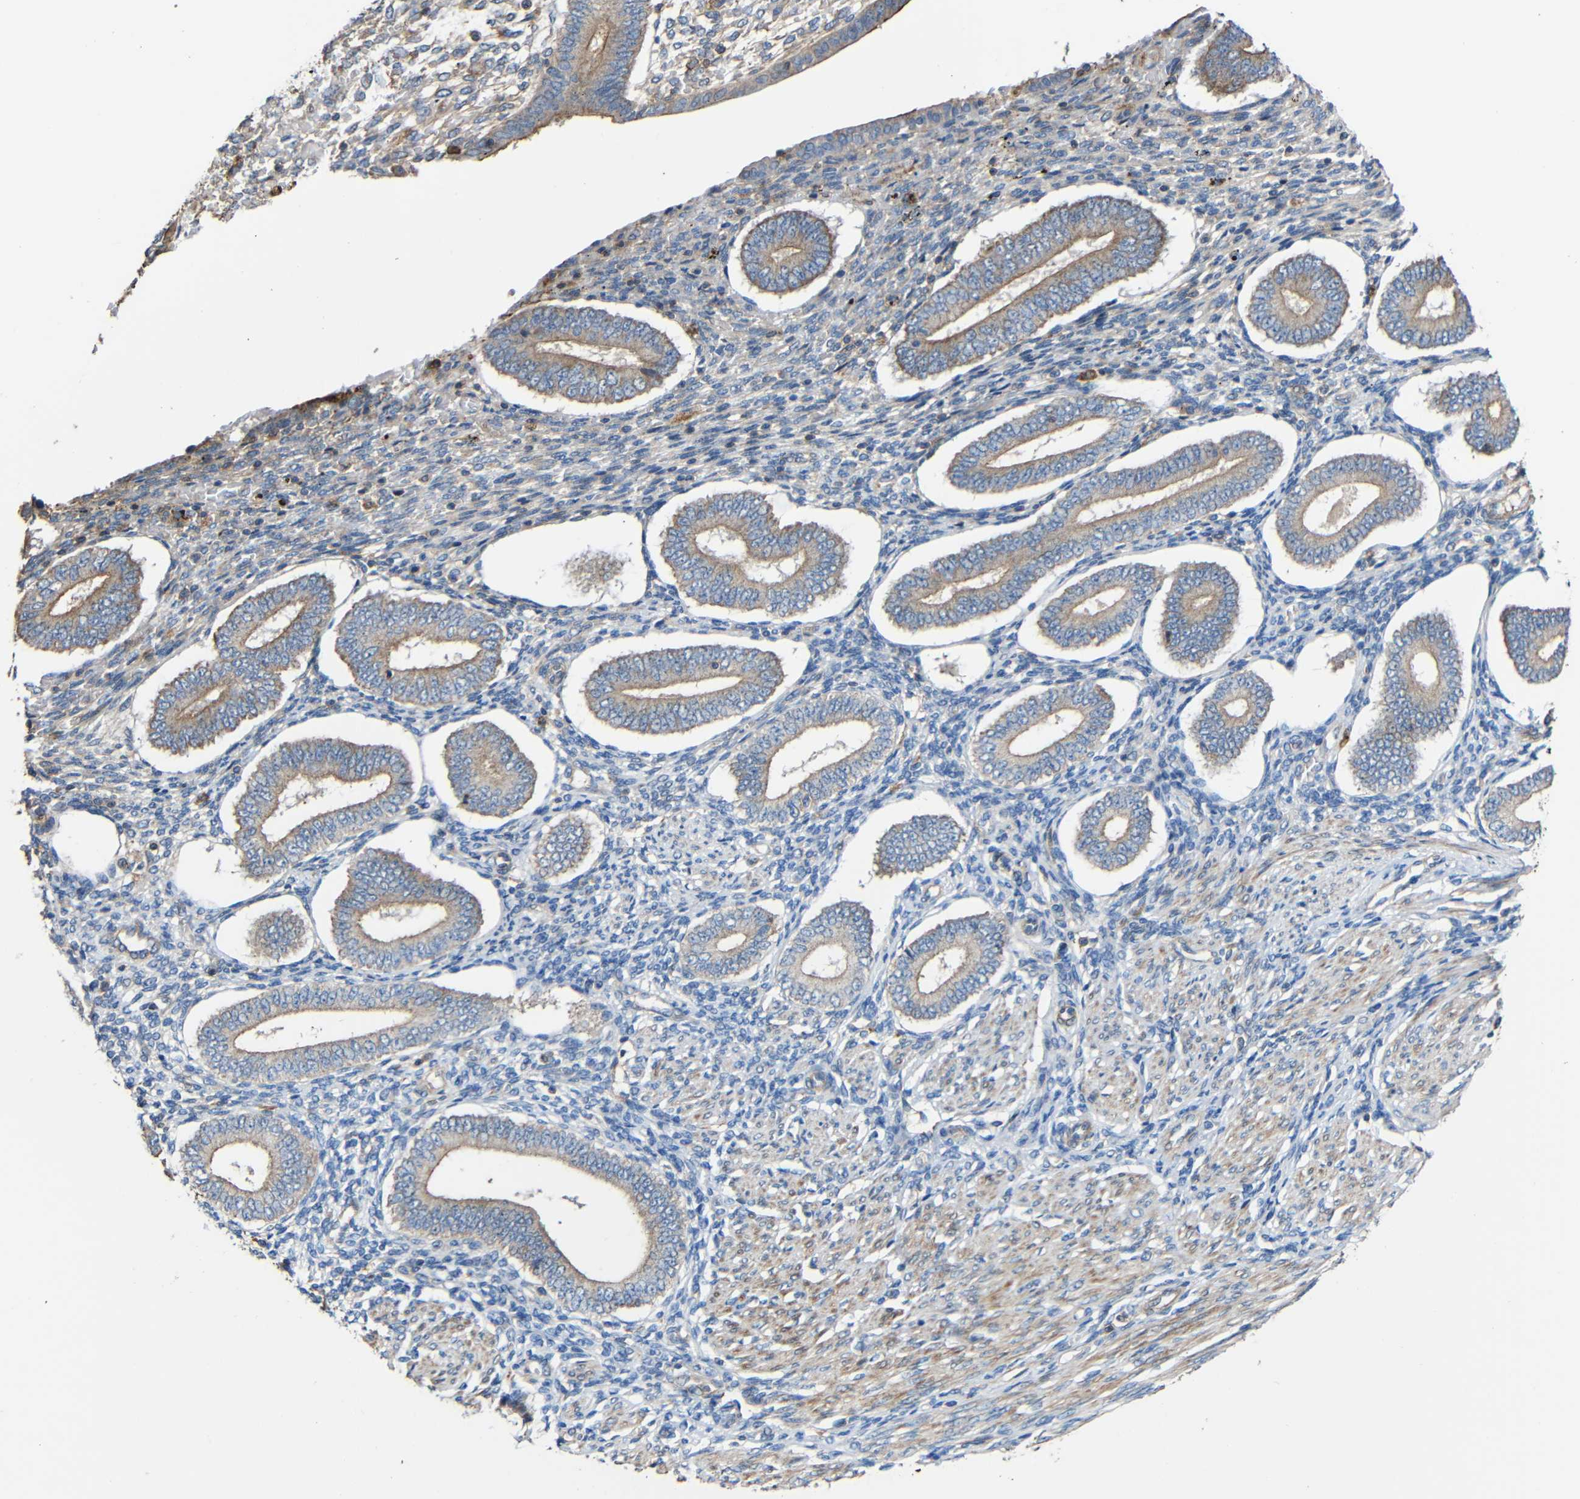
{"staining": {"intensity": "negative", "quantity": "none", "location": "none"}, "tissue": "endometrium", "cell_type": "Cells in endometrial stroma", "image_type": "normal", "snomed": [{"axis": "morphology", "description": "Normal tissue, NOS"}, {"axis": "topography", "description": "Endometrium"}], "caption": "Immunohistochemical staining of normal human endometrium demonstrates no significant positivity in cells in endometrial stroma.", "gene": "RHOT2", "patient": {"sex": "female", "age": 42}}